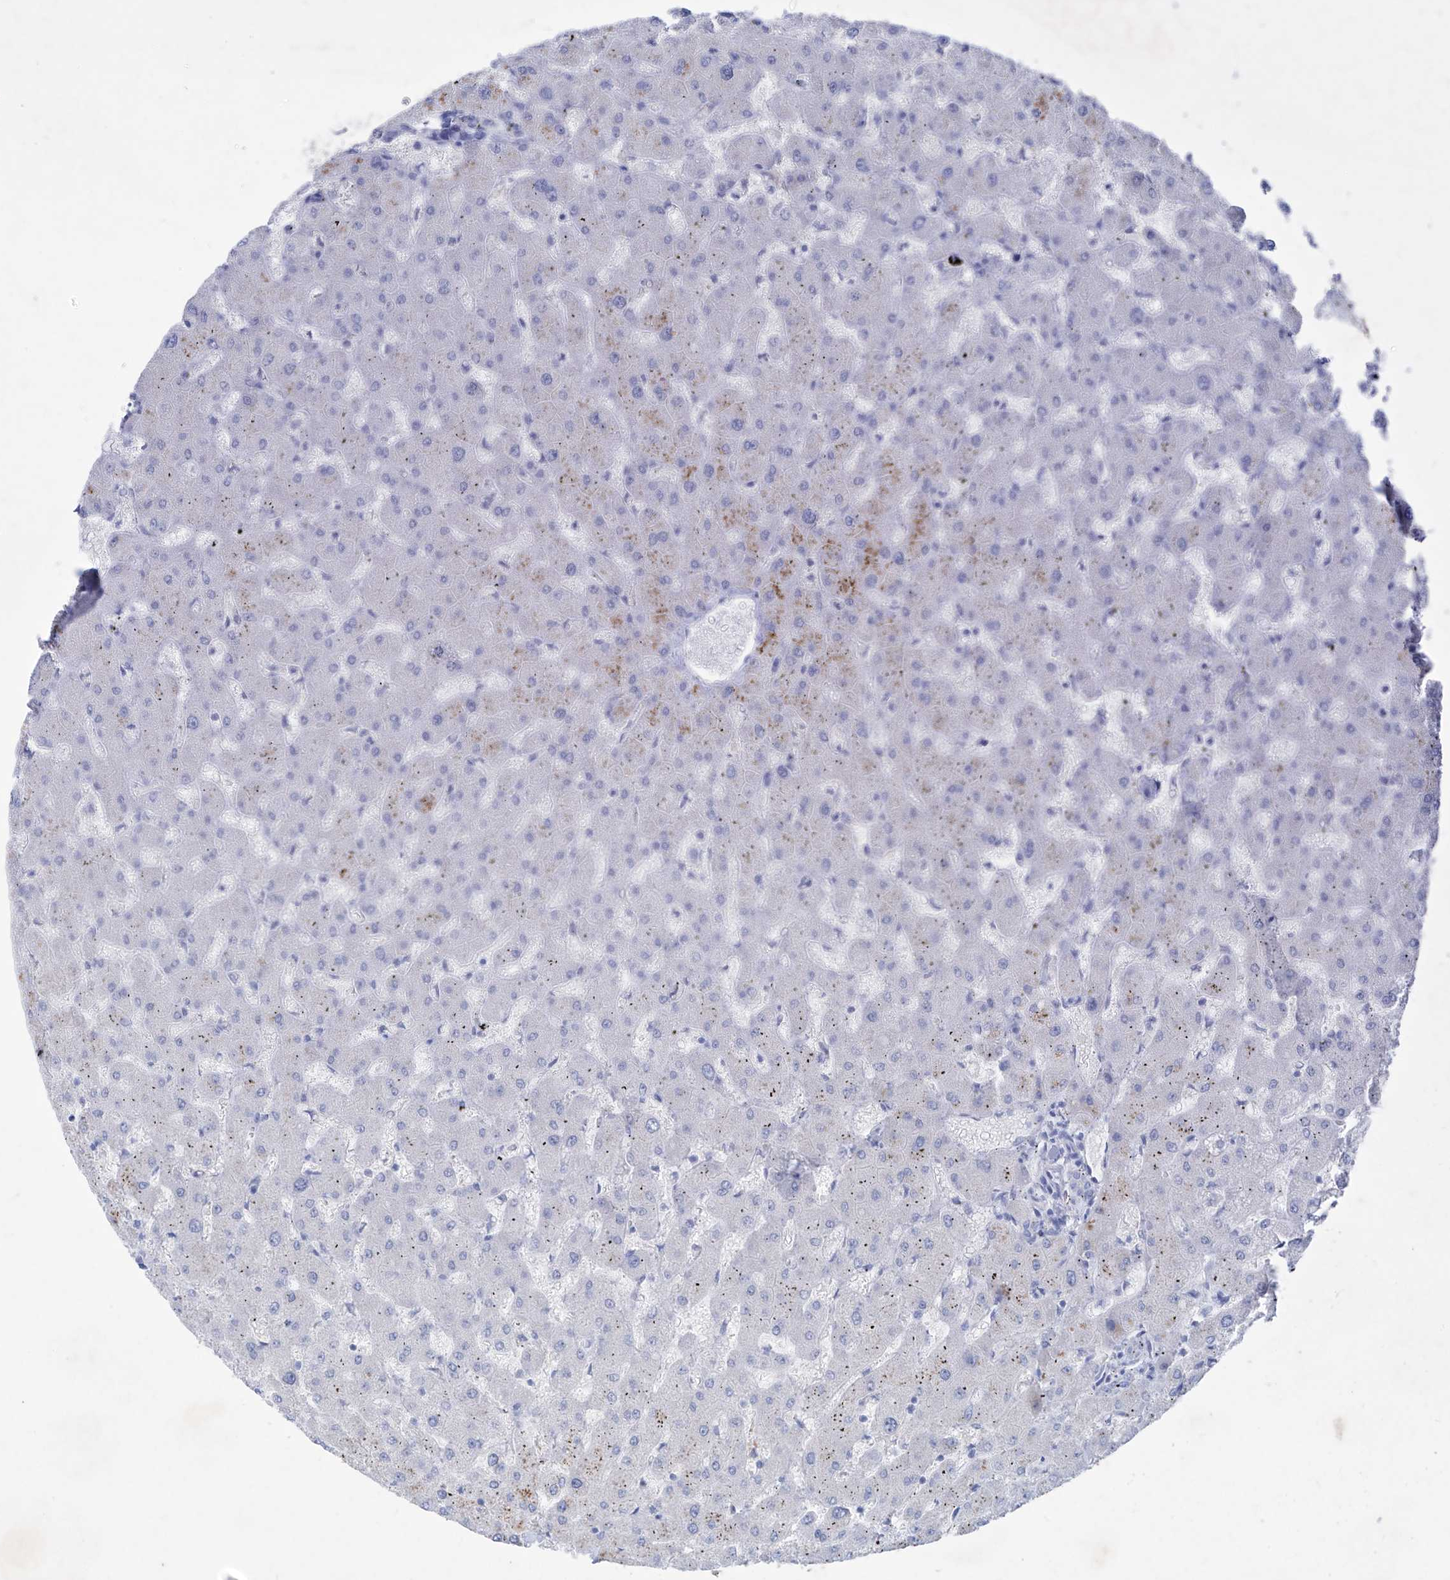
{"staining": {"intensity": "negative", "quantity": "none", "location": "none"}, "tissue": "liver", "cell_type": "Cholangiocytes", "image_type": "normal", "snomed": [{"axis": "morphology", "description": "Normal tissue, NOS"}, {"axis": "topography", "description": "Liver"}], "caption": "Immunohistochemistry (IHC) histopathology image of benign liver: human liver stained with DAB (3,3'-diaminobenzidine) displays no significant protein positivity in cholangiocytes.", "gene": "ASNS", "patient": {"sex": "female", "age": 63}}